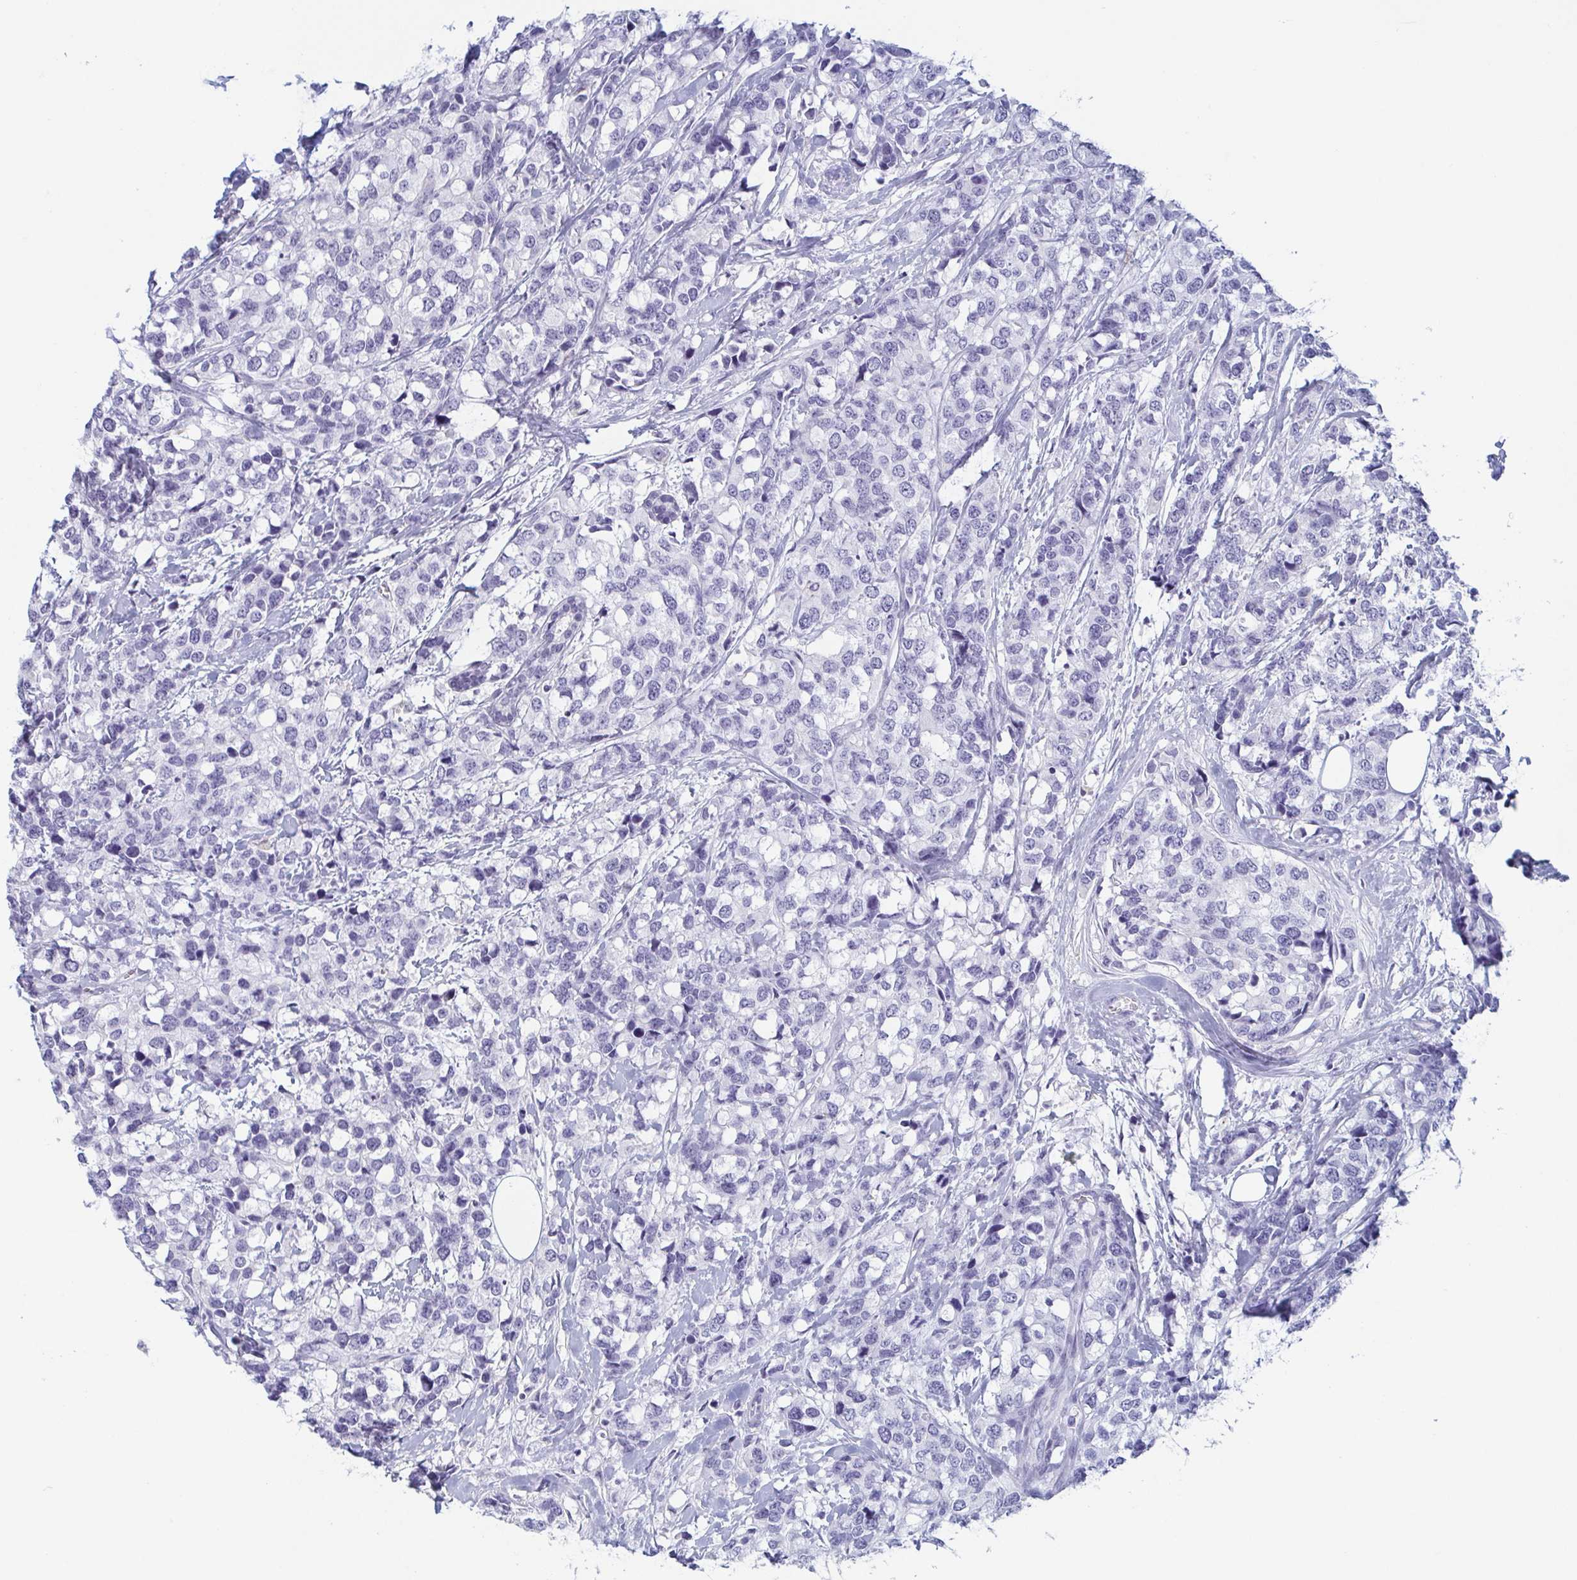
{"staining": {"intensity": "negative", "quantity": "none", "location": "none"}, "tissue": "breast cancer", "cell_type": "Tumor cells", "image_type": "cancer", "snomed": [{"axis": "morphology", "description": "Lobular carcinoma"}, {"axis": "topography", "description": "Breast"}], "caption": "This histopathology image is of breast lobular carcinoma stained with immunohistochemistry to label a protein in brown with the nuclei are counter-stained blue. There is no expression in tumor cells.", "gene": "REG4", "patient": {"sex": "female", "age": 59}}